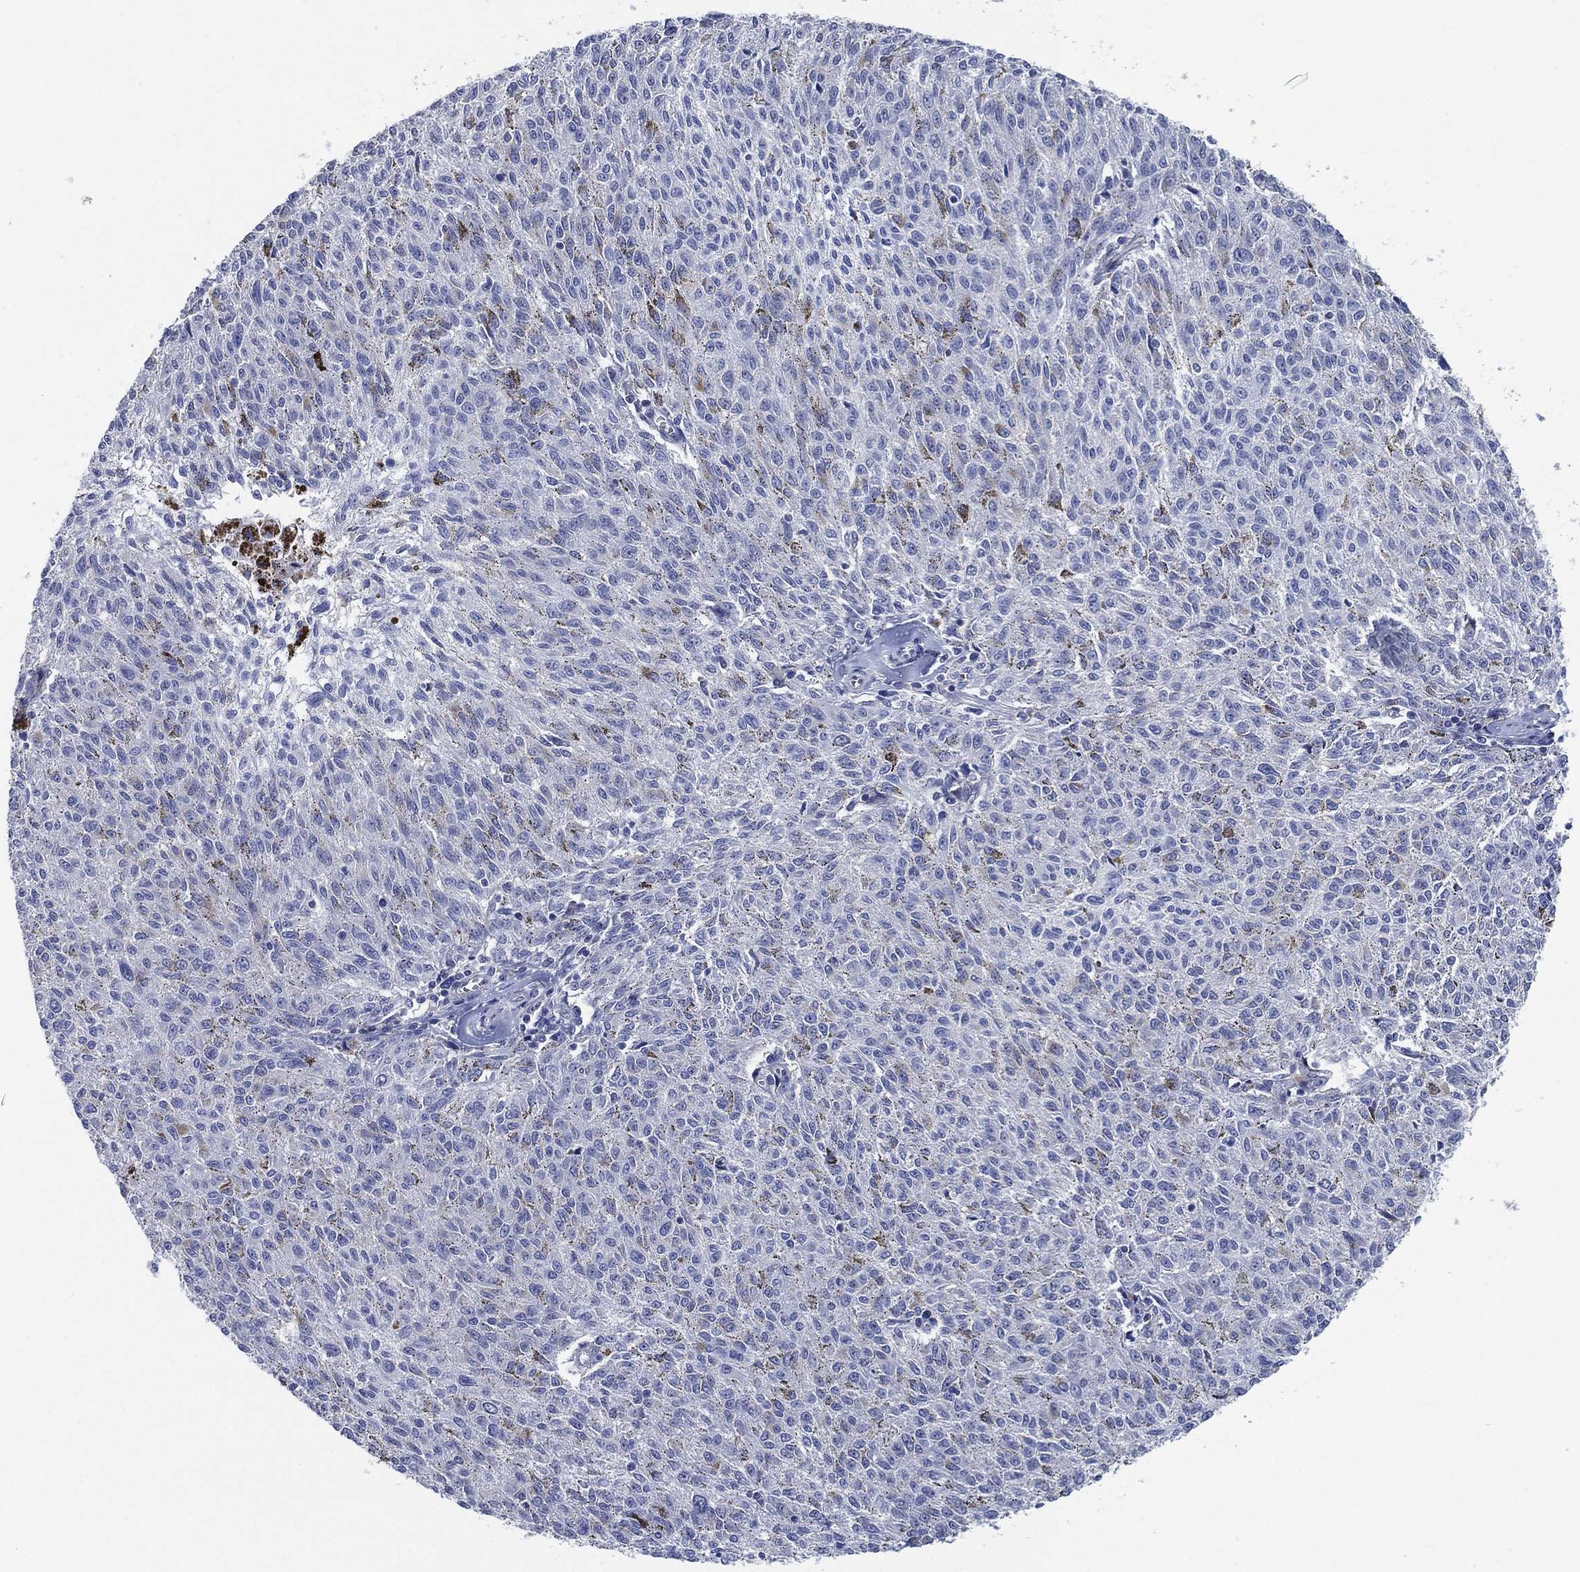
{"staining": {"intensity": "negative", "quantity": "none", "location": "none"}, "tissue": "melanoma", "cell_type": "Tumor cells", "image_type": "cancer", "snomed": [{"axis": "morphology", "description": "Malignant melanoma, NOS"}, {"axis": "topography", "description": "Skin"}], "caption": "Malignant melanoma was stained to show a protein in brown. There is no significant expression in tumor cells.", "gene": "C5orf46", "patient": {"sex": "female", "age": 72}}